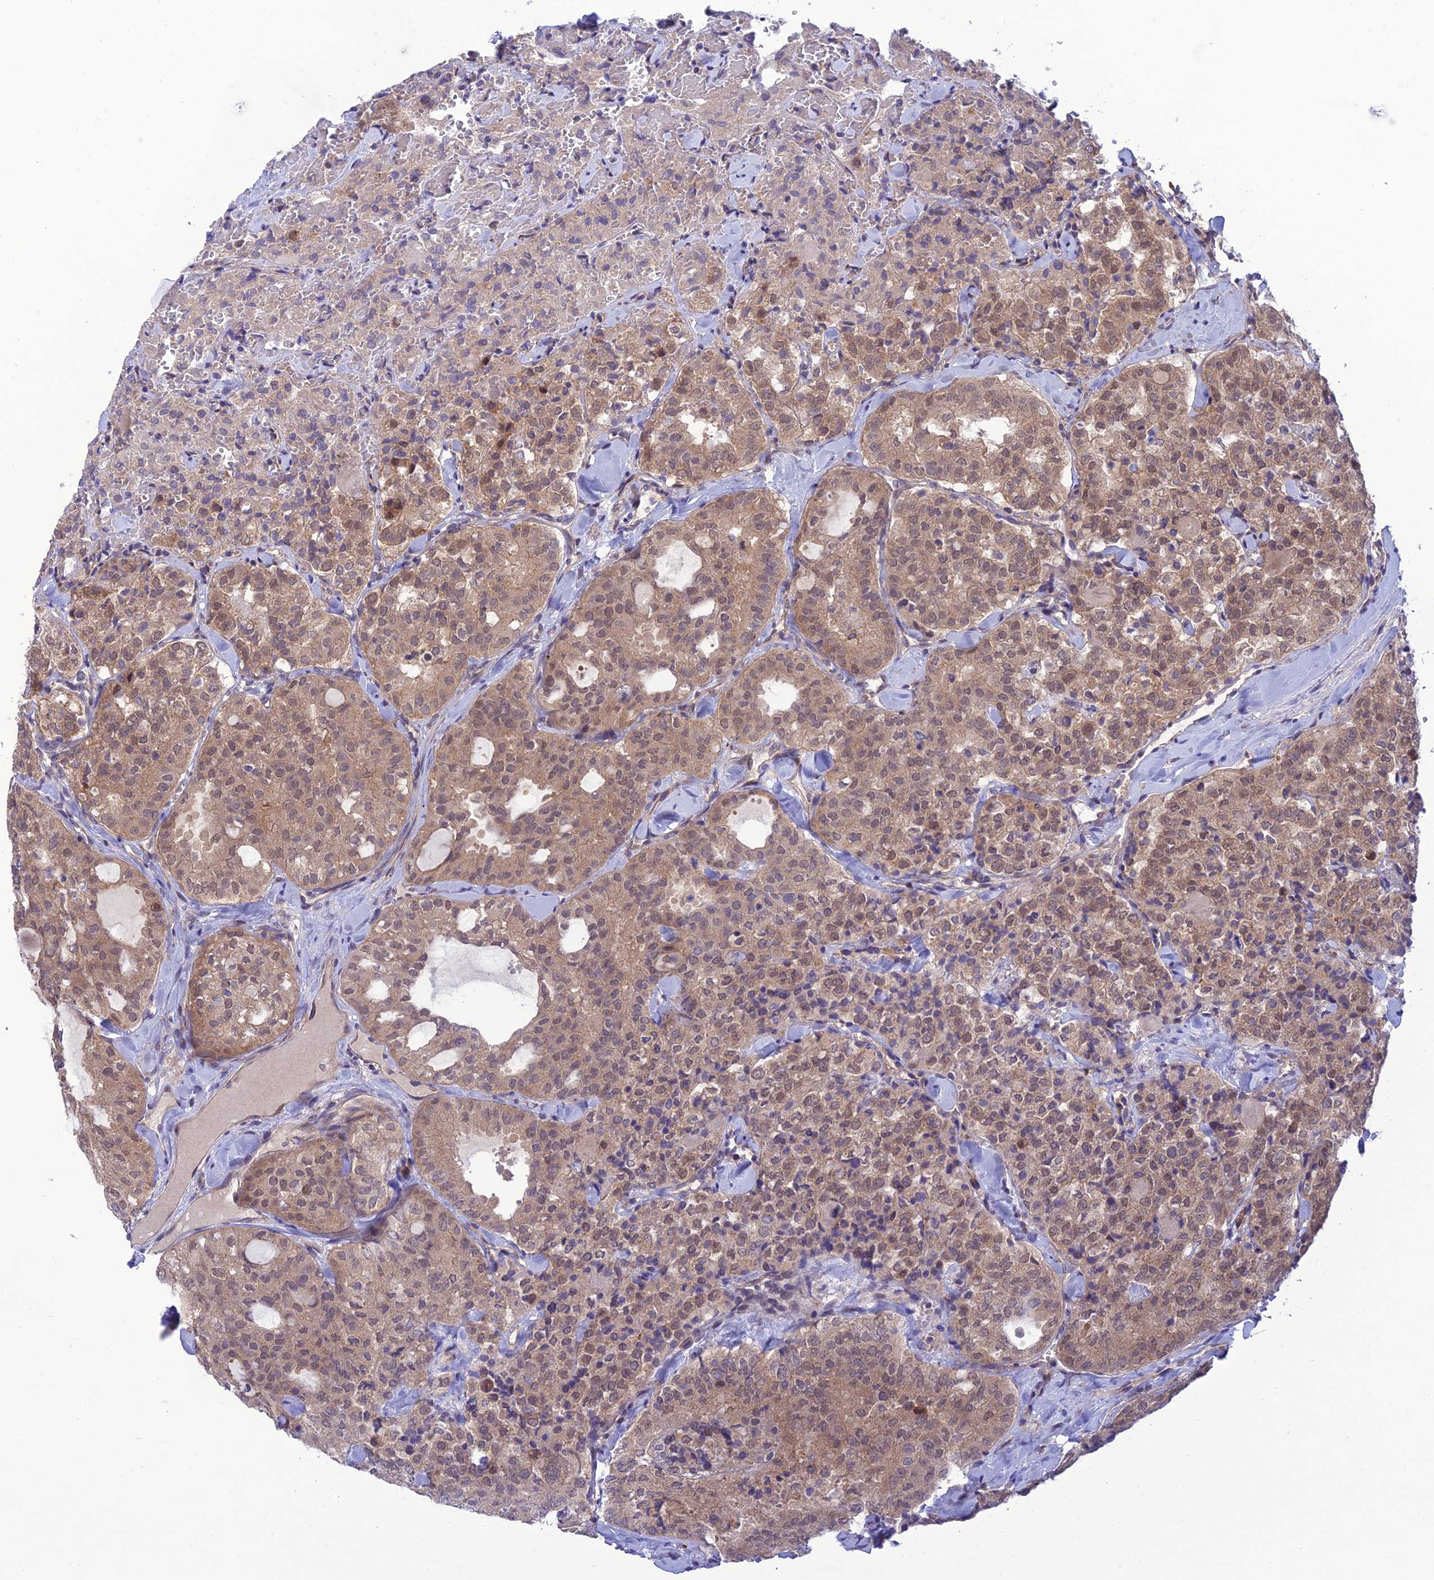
{"staining": {"intensity": "weak", "quantity": ">75%", "location": "cytoplasmic/membranous,nuclear"}, "tissue": "thyroid cancer", "cell_type": "Tumor cells", "image_type": "cancer", "snomed": [{"axis": "morphology", "description": "Follicular adenoma carcinoma, NOS"}, {"axis": "topography", "description": "Thyroid gland"}], "caption": "Immunohistochemistry (DAB (3,3'-diaminobenzidine)) staining of thyroid cancer (follicular adenoma carcinoma) reveals weak cytoplasmic/membranous and nuclear protein positivity in about >75% of tumor cells.", "gene": "UROS", "patient": {"sex": "male", "age": 75}}